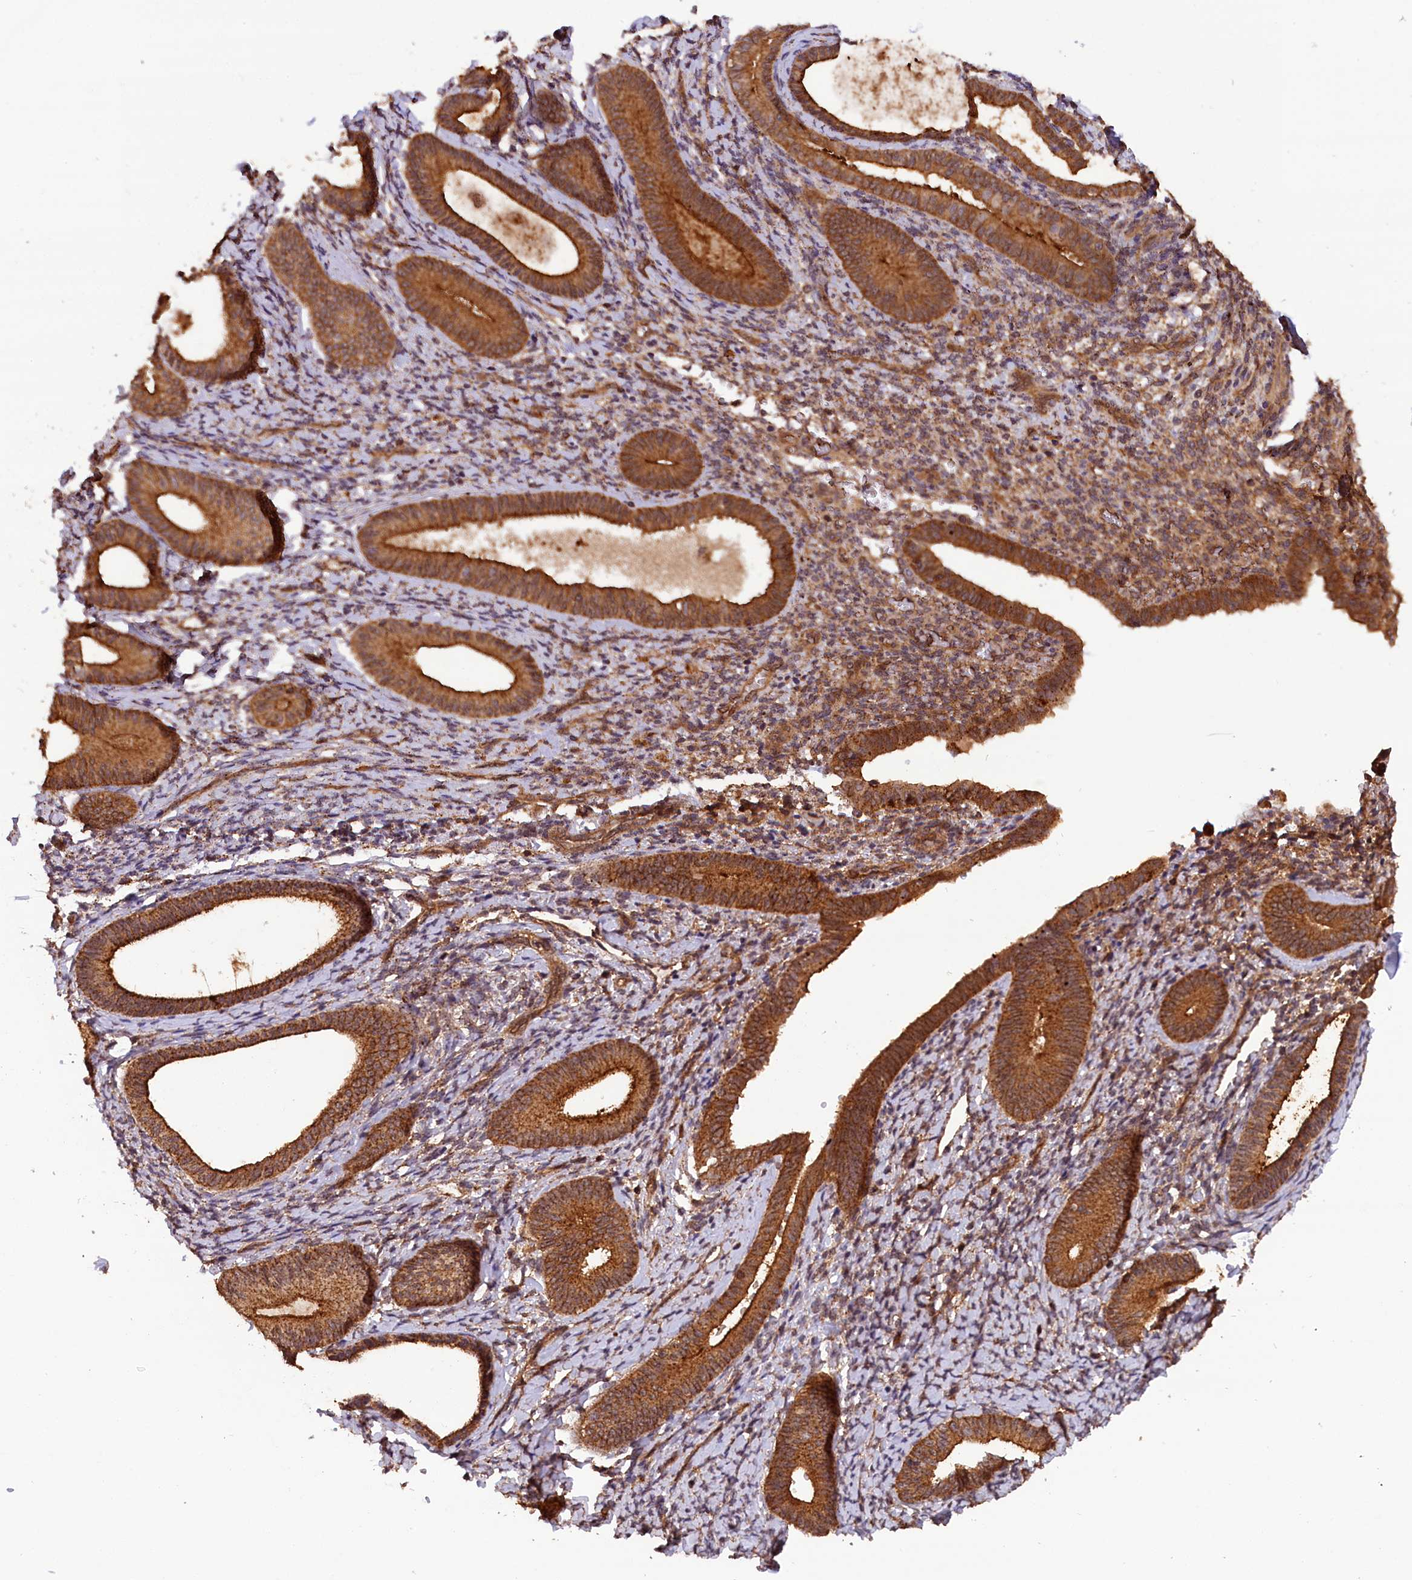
{"staining": {"intensity": "moderate", "quantity": "25%-75%", "location": "cytoplasmic/membranous"}, "tissue": "endometrium", "cell_type": "Cells in endometrial stroma", "image_type": "normal", "snomed": [{"axis": "morphology", "description": "Normal tissue, NOS"}, {"axis": "topography", "description": "Endometrium"}], "caption": "High-power microscopy captured an immunohistochemistry (IHC) histopathology image of benign endometrium, revealing moderate cytoplasmic/membranous expression in about 25%-75% of cells in endometrial stroma.", "gene": "IST1", "patient": {"sex": "female", "age": 65}}